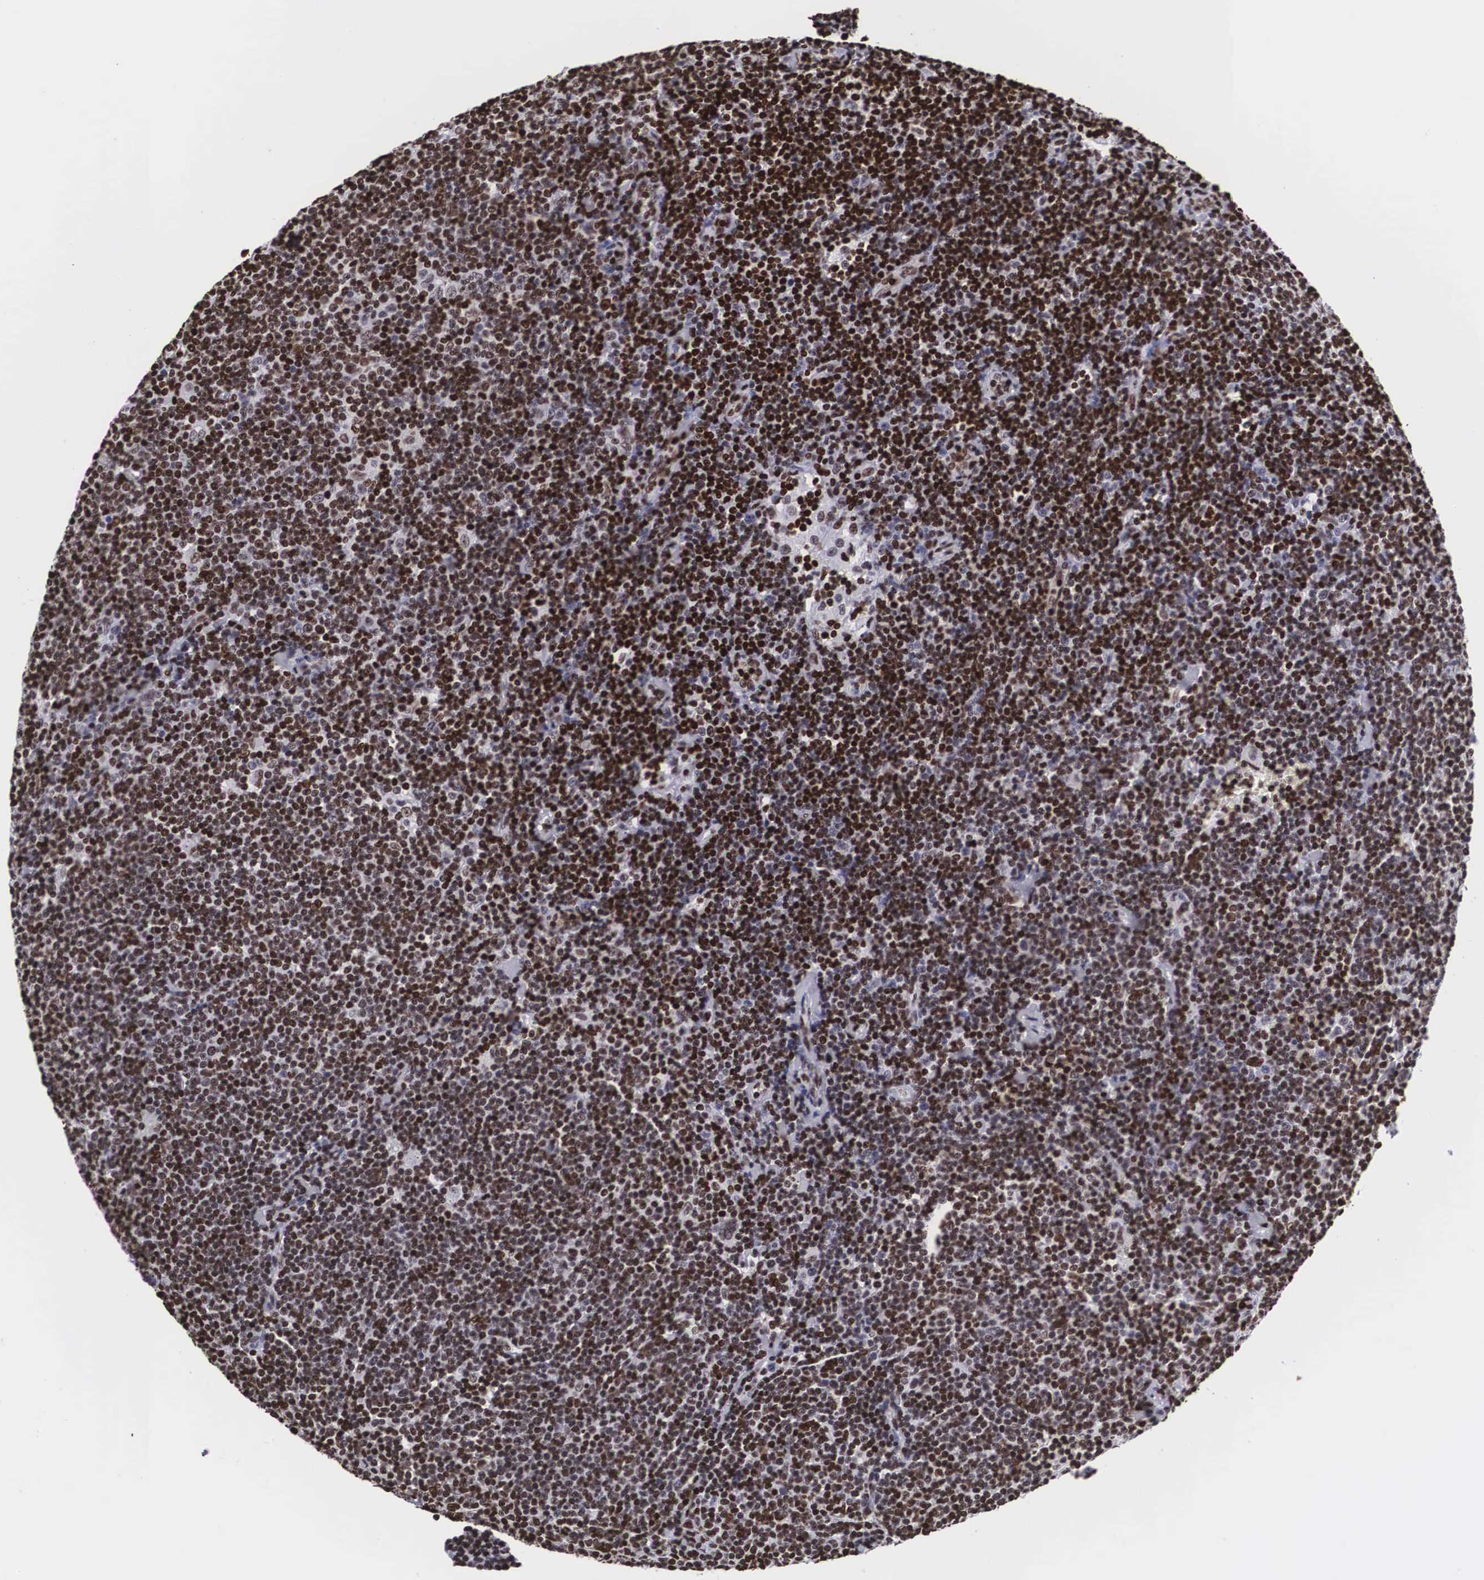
{"staining": {"intensity": "strong", "quantity": ">75%", "location": "nuclear"}, "tissue": "lymphoma", "cell_type": "Tumor cells", "image_type": "cancer", "snomed": [{"axis": "morphology", "description": "Malignant lymphoma, non-Hodgkin's type, Low grade"}, {"axis": "topography", "description": "Lymph node"}], "caption": "Brown immunohistochemical staining in human malignant lymphoma, non-Hodgkin's type (low-grade) reveals strong nuclear expression in about >75% of tumor cells.", "gene": "MECP2", "patient": {"sex": "male", "age": 65}}